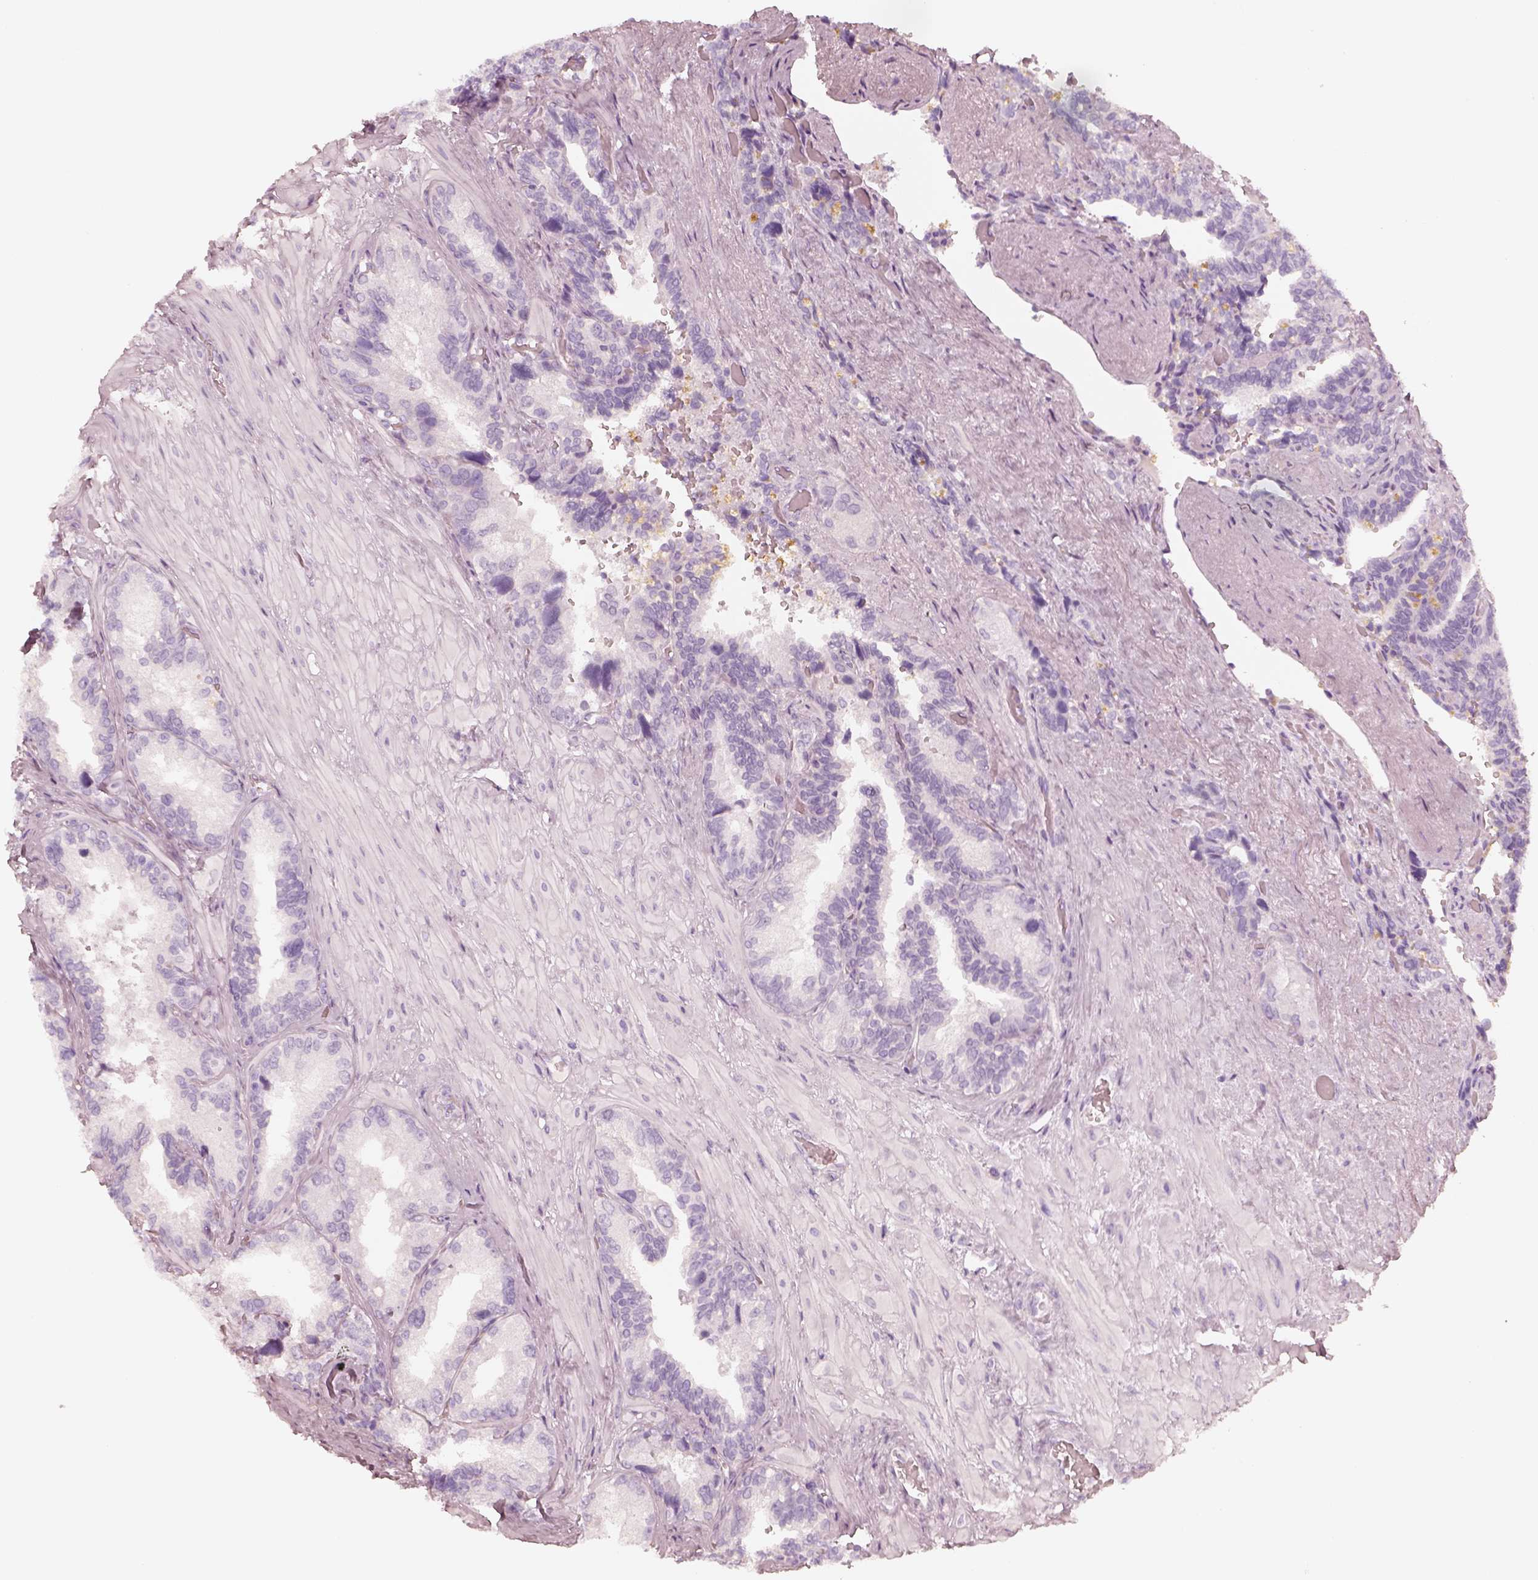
{"staining": {"intensity": "negative", "quantity": "none", "location": "none"}, "tissue": "seminal vesicle", "cell_type": "Glandular cells", "image_type": "normal", "snomed": [{"axis": "morphology", "description": "Normal tissue, NOS"}, {"axis": "topography", "description": "Seminal veicle"}], "caption": "IHC photomicrograph of normal human seminal vesicle stained for a protein (brown), which reveals no staining in glandular cells.", "gene": "KRT82", "patient": {"sex": "male", "age": 69}}